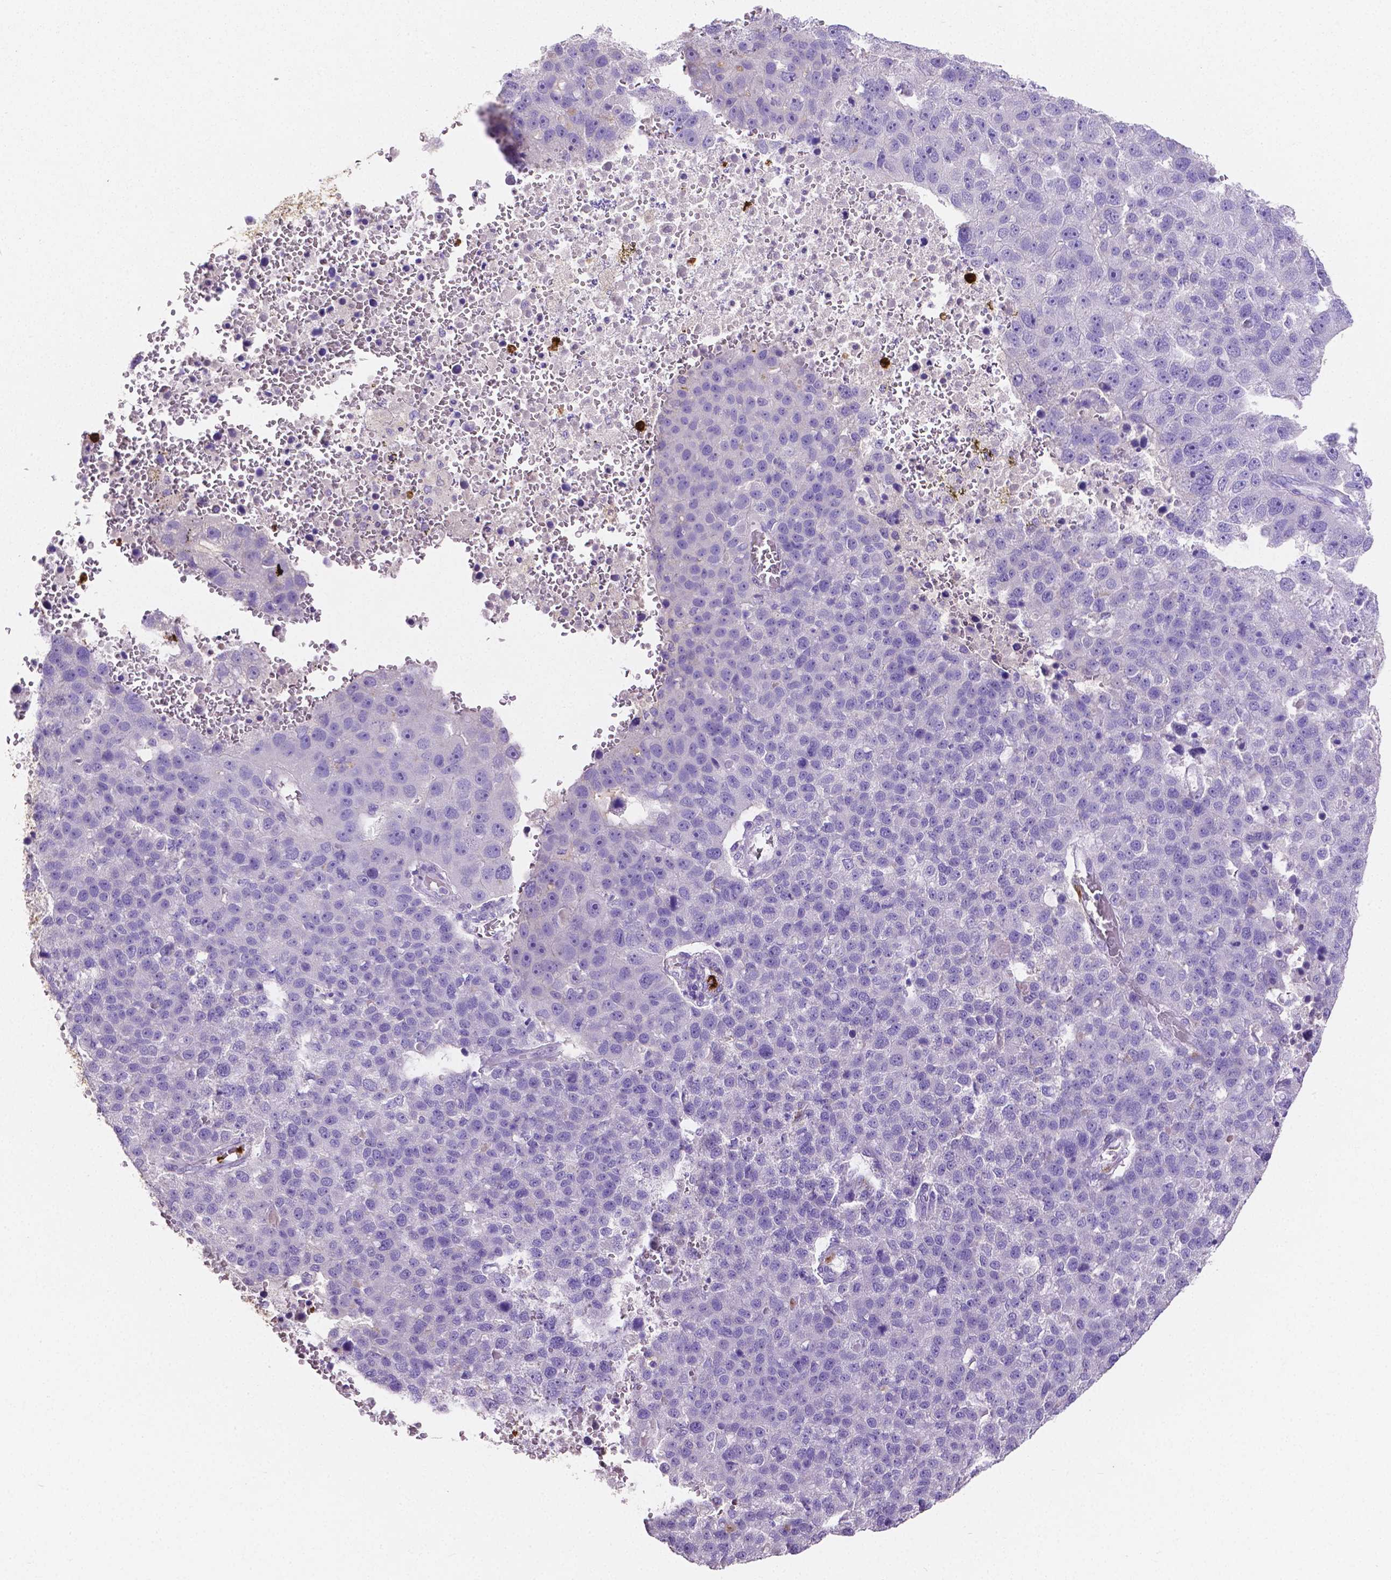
{"staining": {"intensity": "negative", "quantity": "none", "location": "none"}, "tissue": "pancreatic cancer", "cell_type": "Tumor cells", "image_type": "cancer", "snomed": [{"axis": "morphology", "description": "Adenocarcinoma, NOS"}, {"axis": "topography", "description": "Pancreas"}], "caption": "Tumor cells are negative for protein expression in human pancreatic cancer.", "gene": "MMP9", "patient": {"sex": "female", "age": 61}}